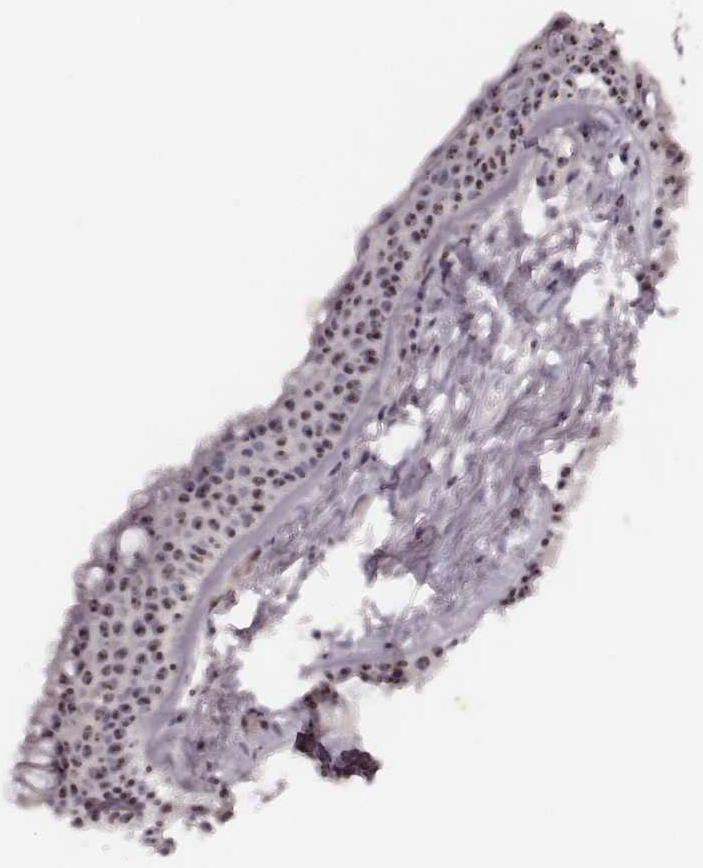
{"staining": {"intensity": "weak", "quantity": ">75%", "location": "nuclear"}, "tissue": "adipose tissue", "cell_type": "Adipocytes", "image_type": "normal", "snomed": [{"axis": "morphology", "description": "Normal tissue, NOS"}, {"axis": "topography", "description": "Cartilage tissue"}, {"axis": "topography", "description": "Bronchus"}], "caption": "This histopathology image demonstrates immunohistochemistry staining of benign human adipose tissue, with low weak nuclear staining in about >75% of adipocytes.", "gene": "NOP56", "patient": {"sex": "female", "age": 79}}